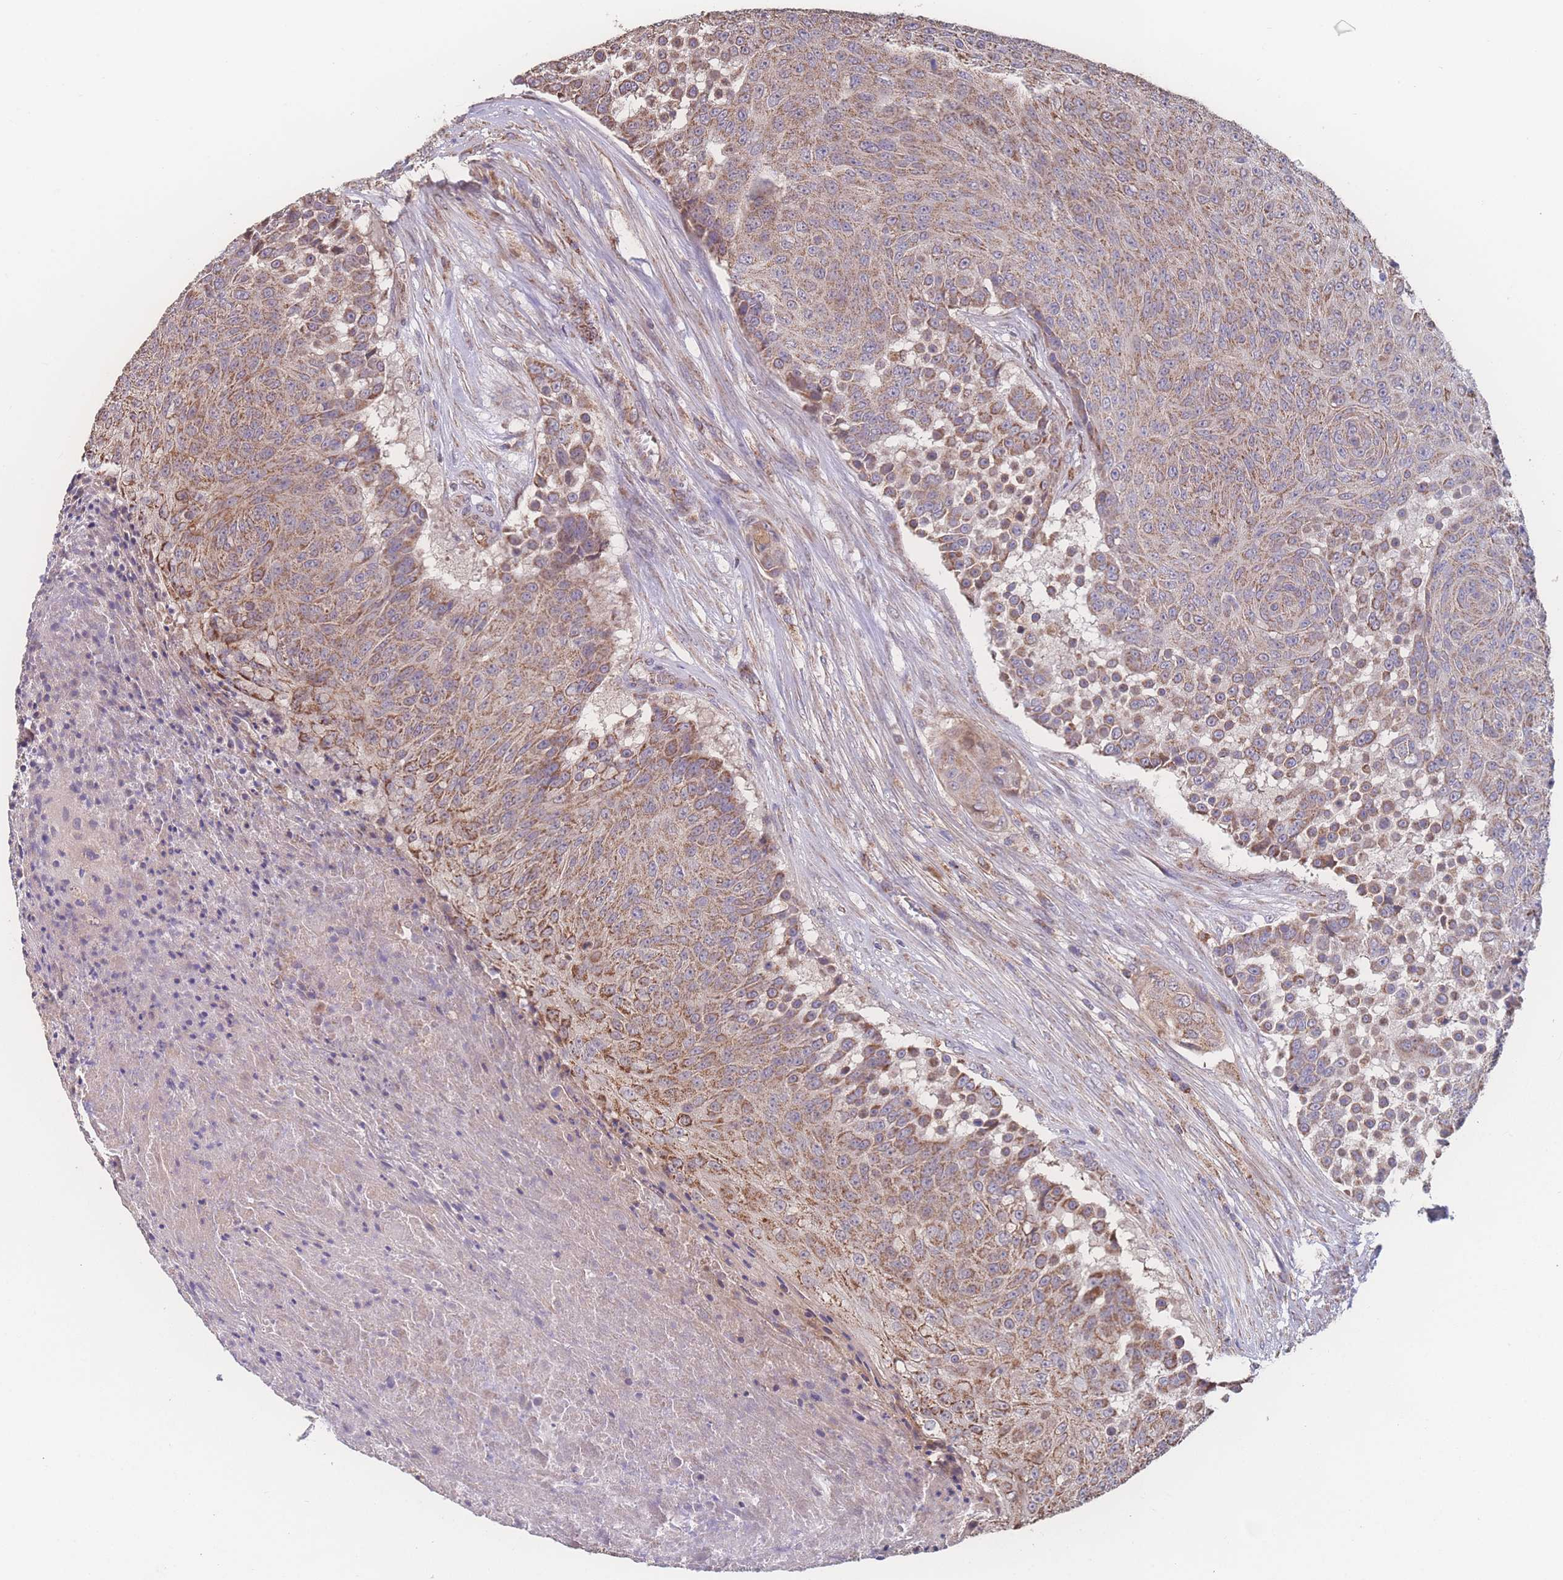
{"staining": {"intensity": "moderate", "quantity": ">75%", "location": "cytoplasmic/membranous"}, "tissue": "urothelial cancer", "cell_type": "Tumor cells", "image_type": "cancer", "snomed": [{"axis": "morphology", "description": "Urothelial carcinoma, High grade"}, {"axis": "topography", "description": "Urinary bladder"}], "caption": "Protein staining by immunohistochemistry reveals moderate cytoplasmic/membranous staining in approximately >75% of tumor cells in urothelial carcinoma (high-grade).", "gene": "SGSM3", "patient": {"sex": "female", "age": 63}}